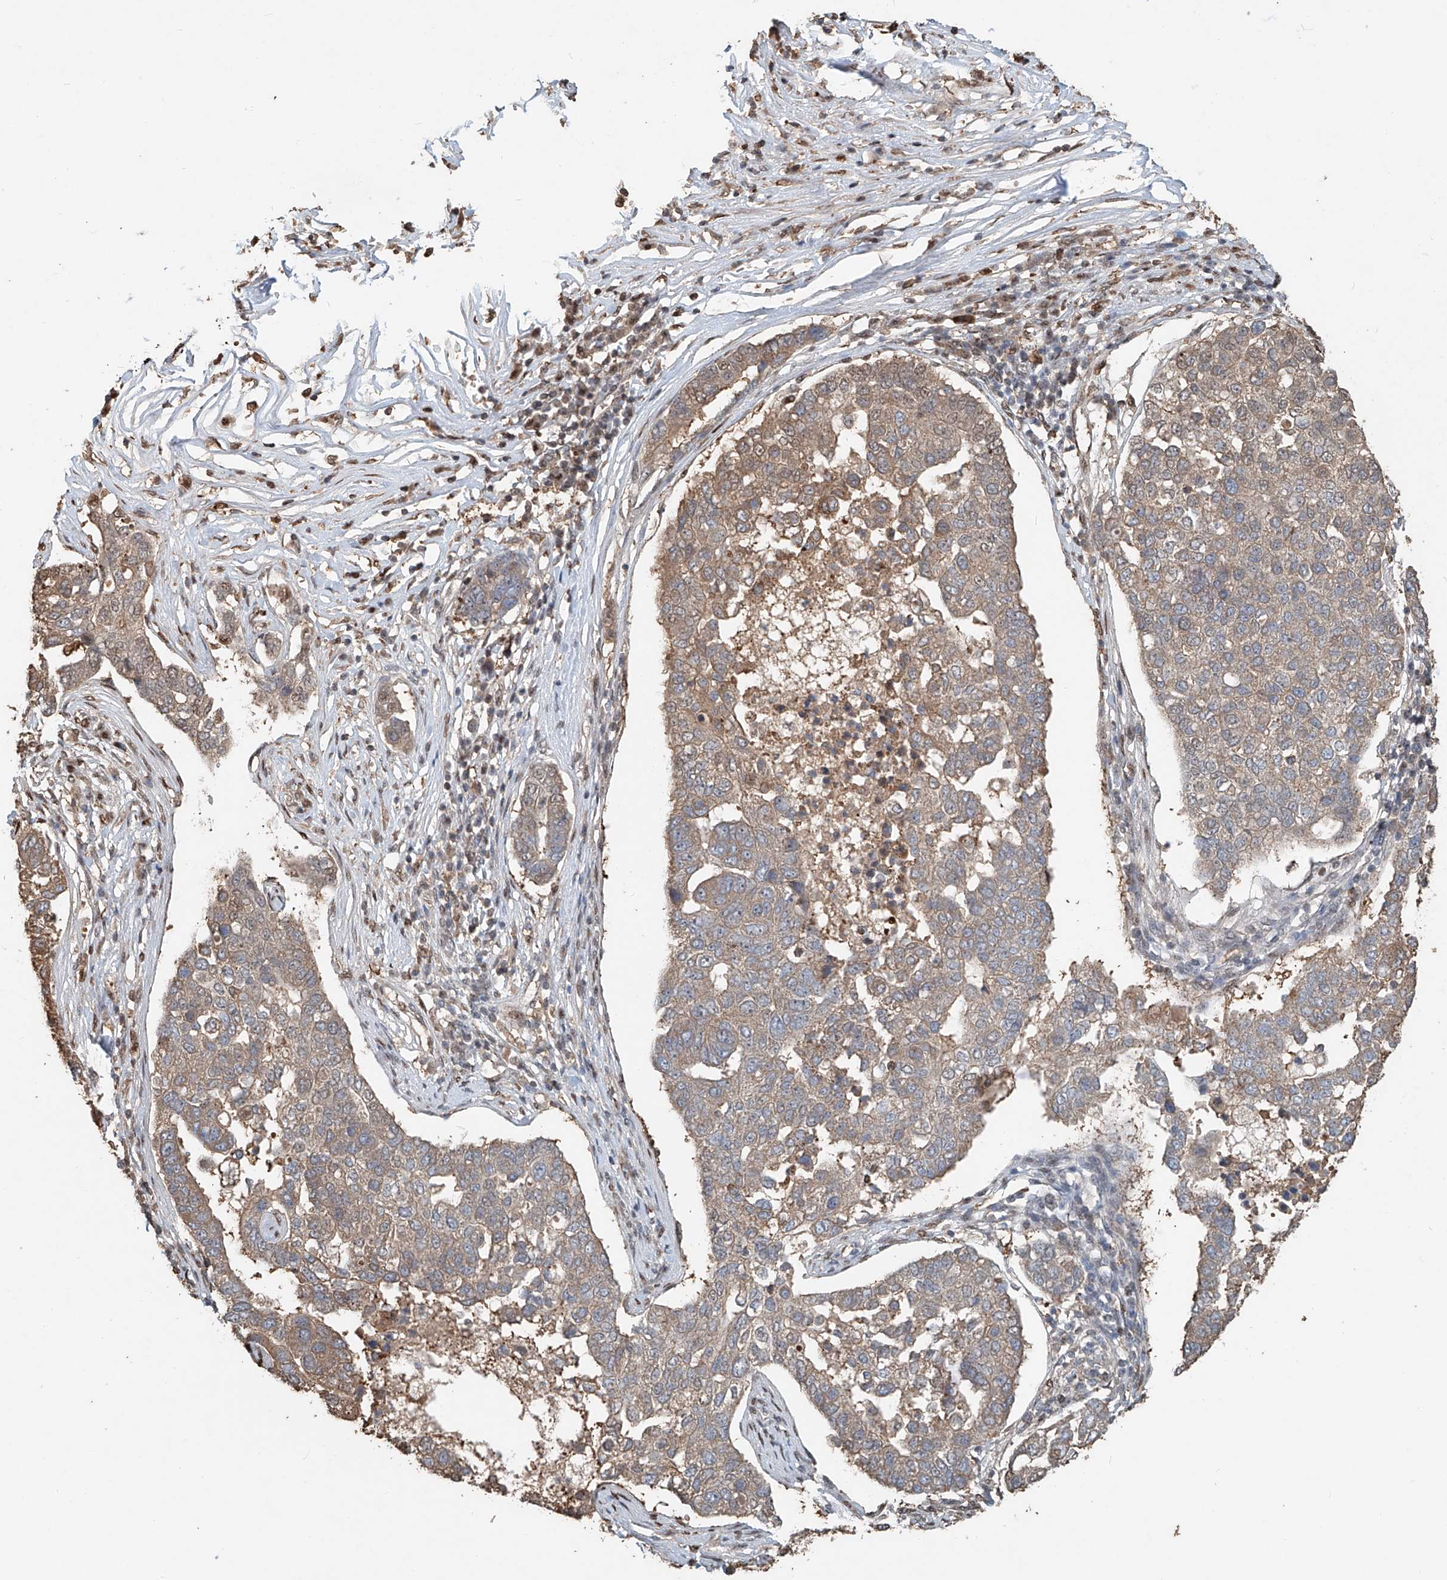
{"staining": {"intensity": "weak", "quantity": ">75%", "location": "cytoplasmic/membranous"}, "tissue": "pancreatic cancer", "cell_type": "Tumor cells", "image_type": "cancer", "snomed": [{"axis": "morphology", "description": "Adenocarcinoma, NOS"}, {"axis": "topography", "description": "Pancreas"}], "caption": "Immunohistochemical staining of pancreatic cancer (adenocarcinoma) shows weak cytoplasmic/membranous protein staining in about >75% of tumor cells.", "gene": "RMND1", "patient": {"sex": "female", "age": 61}}